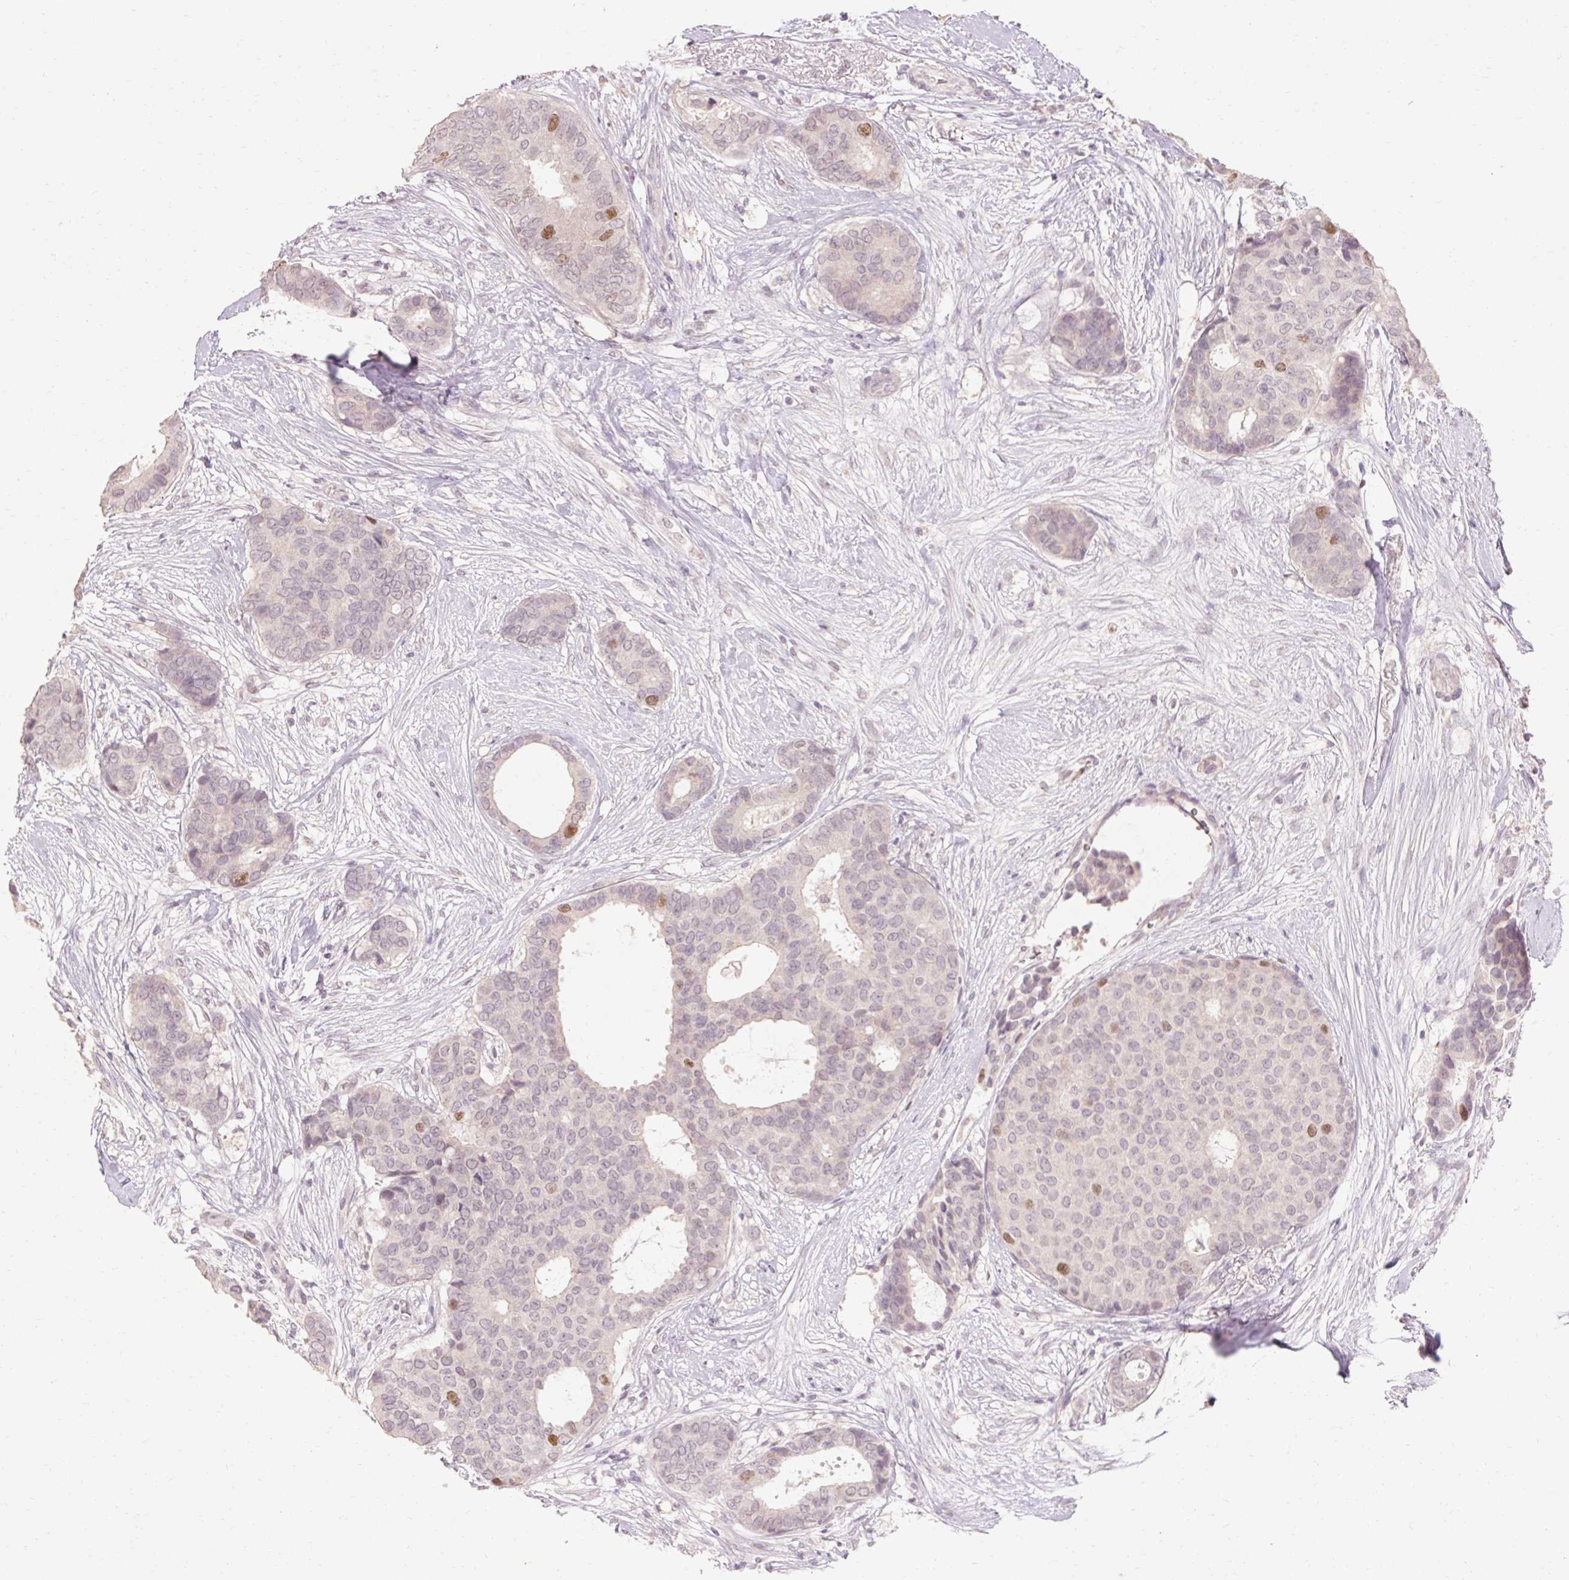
{"staining": {"intensity": "moderate", "quantity": "<25%", "location": "nuclear"}, "tissue": "breast cancer", "cell_type": "Tumor cells", "image_type": "cancer", "snomed": [{"axis": "morphology", "description": "Duct carcinoma"}, {"axis": "topography", "description": "Breast"}], "caption": "The histopathology image demonstrates staining of breast cancer (intraductal carcinoma), revealing moderate nuclear protein positivity (brown color) within tumor cells.", "gene": "SKP2", "patient": {"sex": "female", "age": 75}}